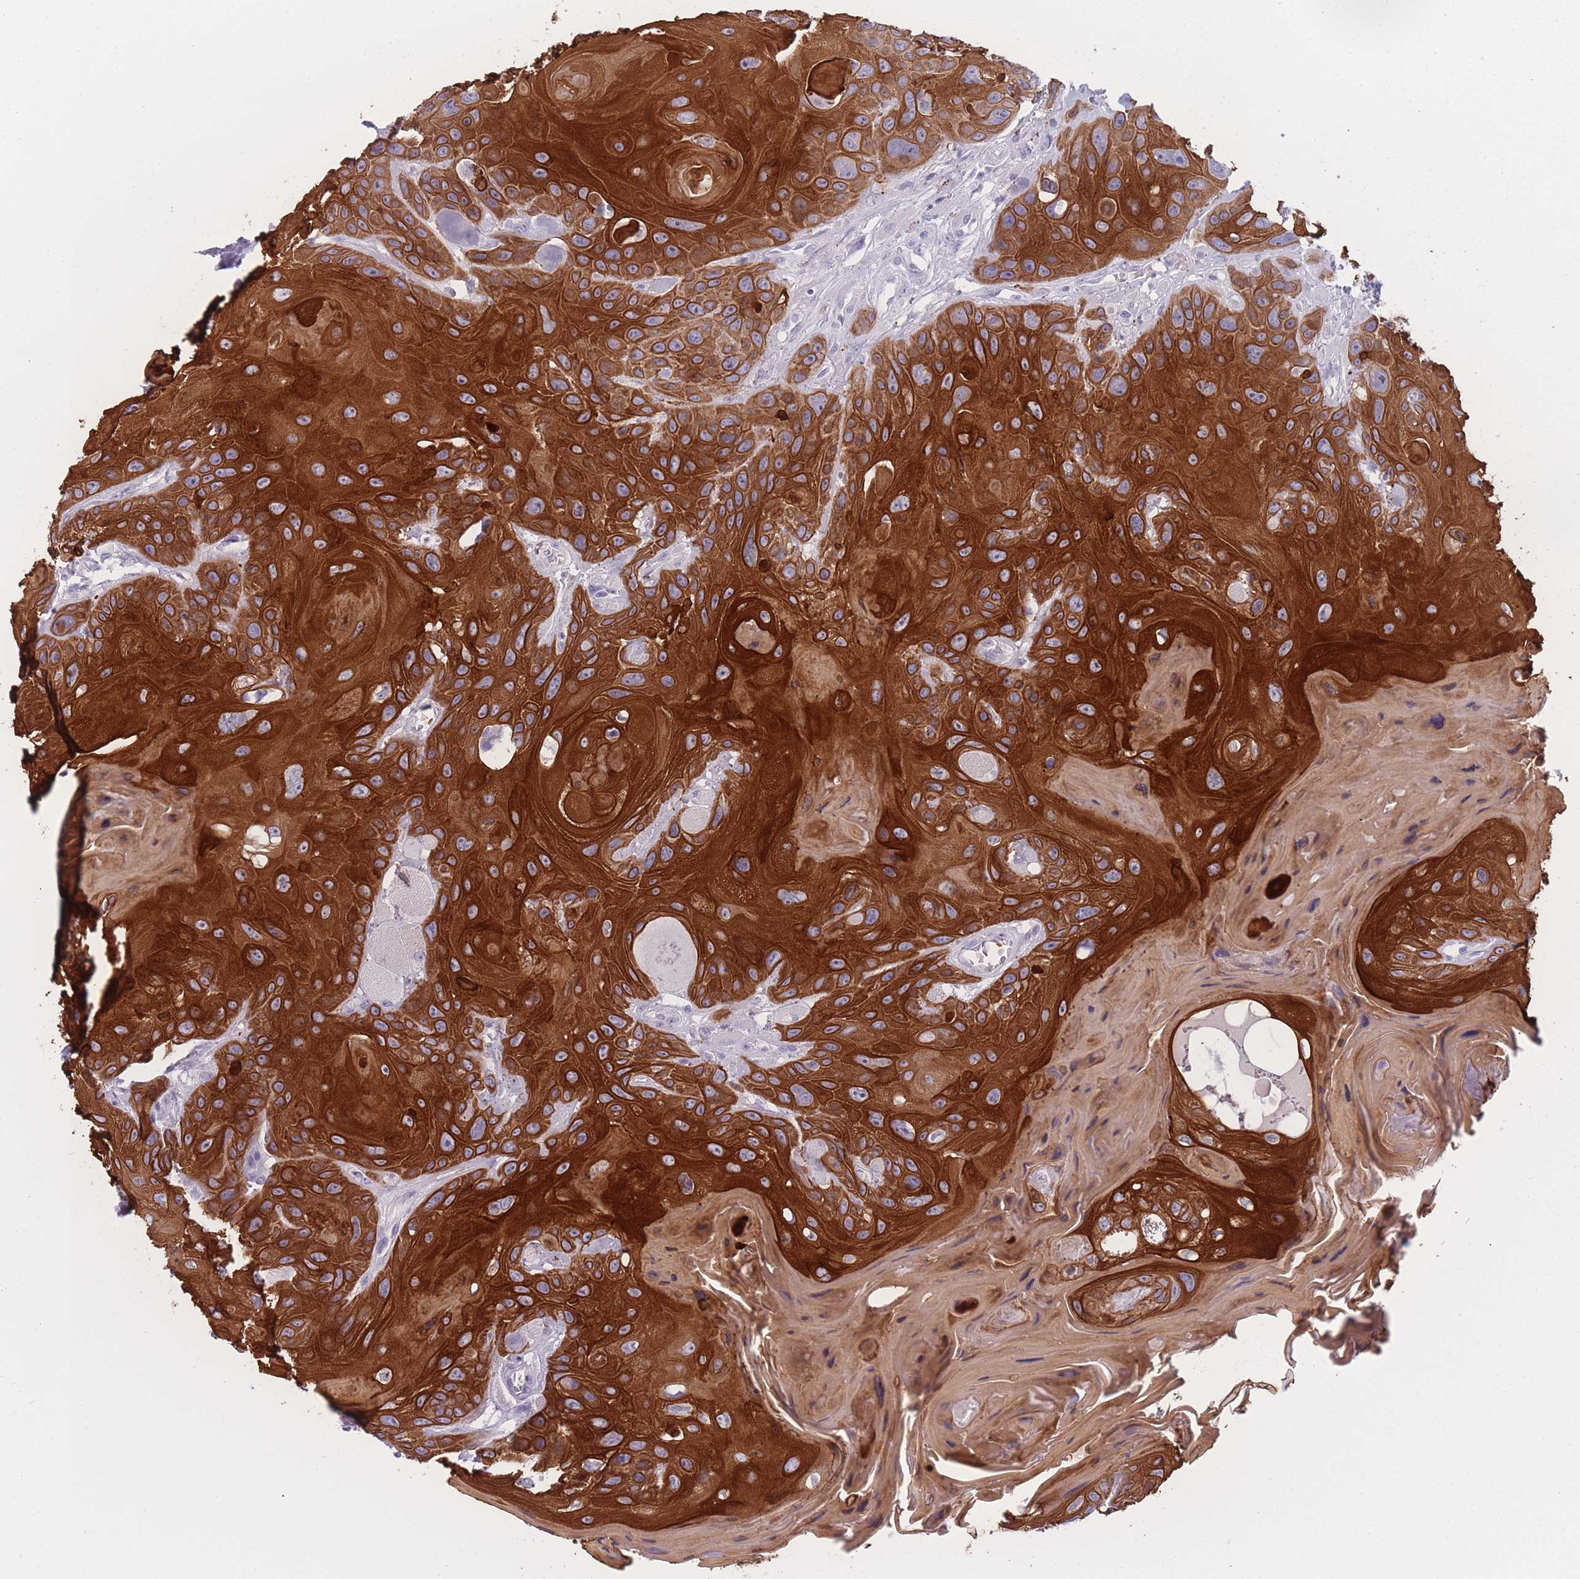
{"staining": {"intensity": "strong", "quantity": ">75%", "location": "cytoplasmic/membranous"}, "tissue": "head and neck cancer", "cell_type": "Tumor cells", "image_type": "cancer", "snomed": [{"axis": "morphology", "description": "Squamous cell carcinoma, NOS"}, {"axis": "topography", "description": "Head-Neck"}], "caption": "Immunohistochemistry image of neoplastic tissue: squamous cell carcinoma (head and neck) stained using IHC shows high levels of strong protein expression localized specifically in the cytoplasmic/membranous of tumor cells, appearing as a cytoplasmic/membranous brown color.", "gene": "PPFIA3", "patient": {"sex": "female", "age": 59}}